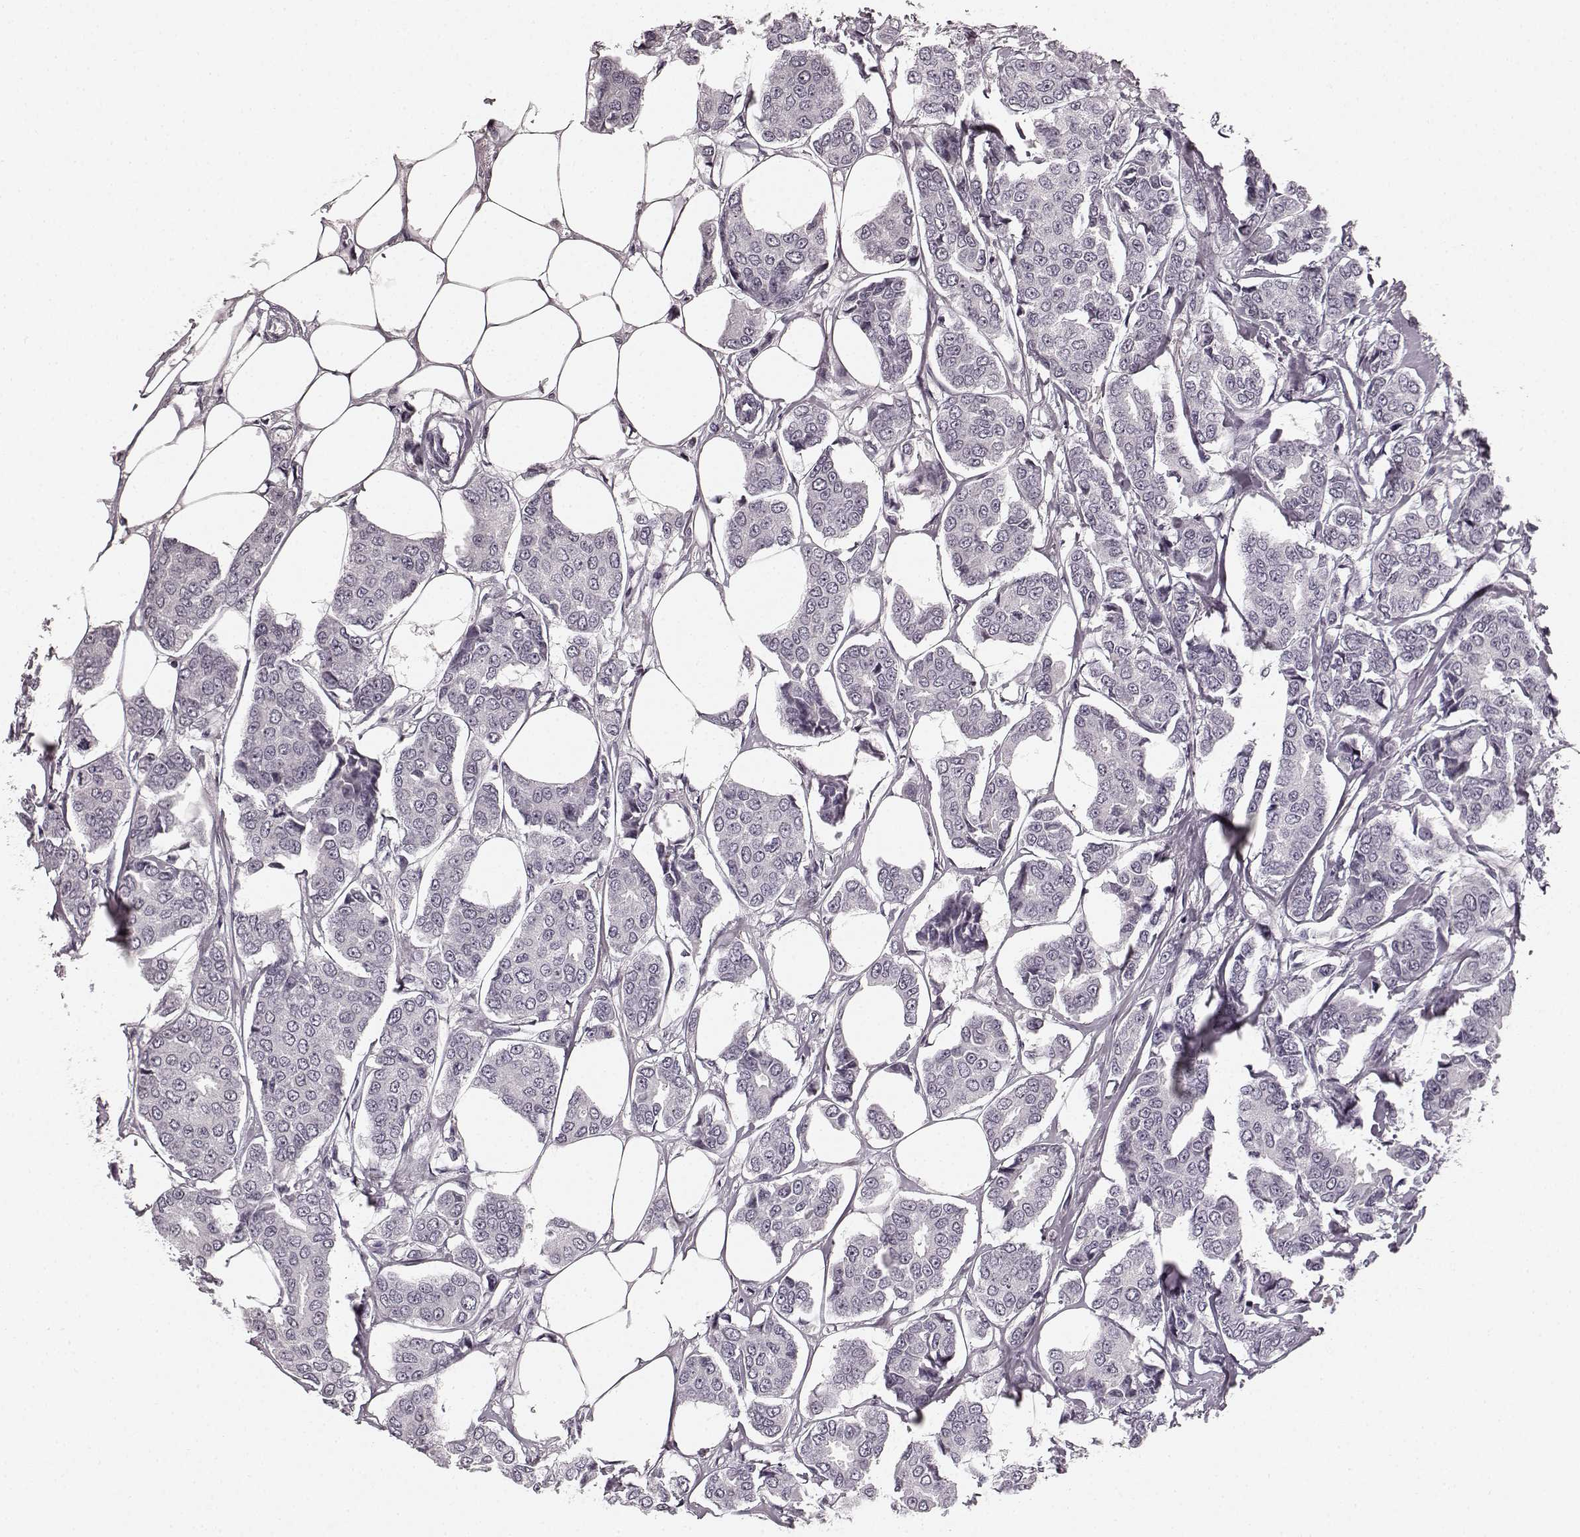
{"staining": {"intensity": "negative", "quantity": "none", "location": "none"}, "tissue": "breast cancer", "cell_type": "Tumor cells", "image_type": "cancer", "snomed": [{"axis": "morphology", "description": "Duct carcinoma"}, {"axis": "topography", "description": "Breast"}], "caption": "Immunohistochemistry (IHC) photomicrograph of human breast cancer (infiltrating ductal carcinoma) stained for a protein (brown), which displays no expression in tumor cells.", "gene": "TMPRSS15", "patient": {"sex": "female", "age": 94}}